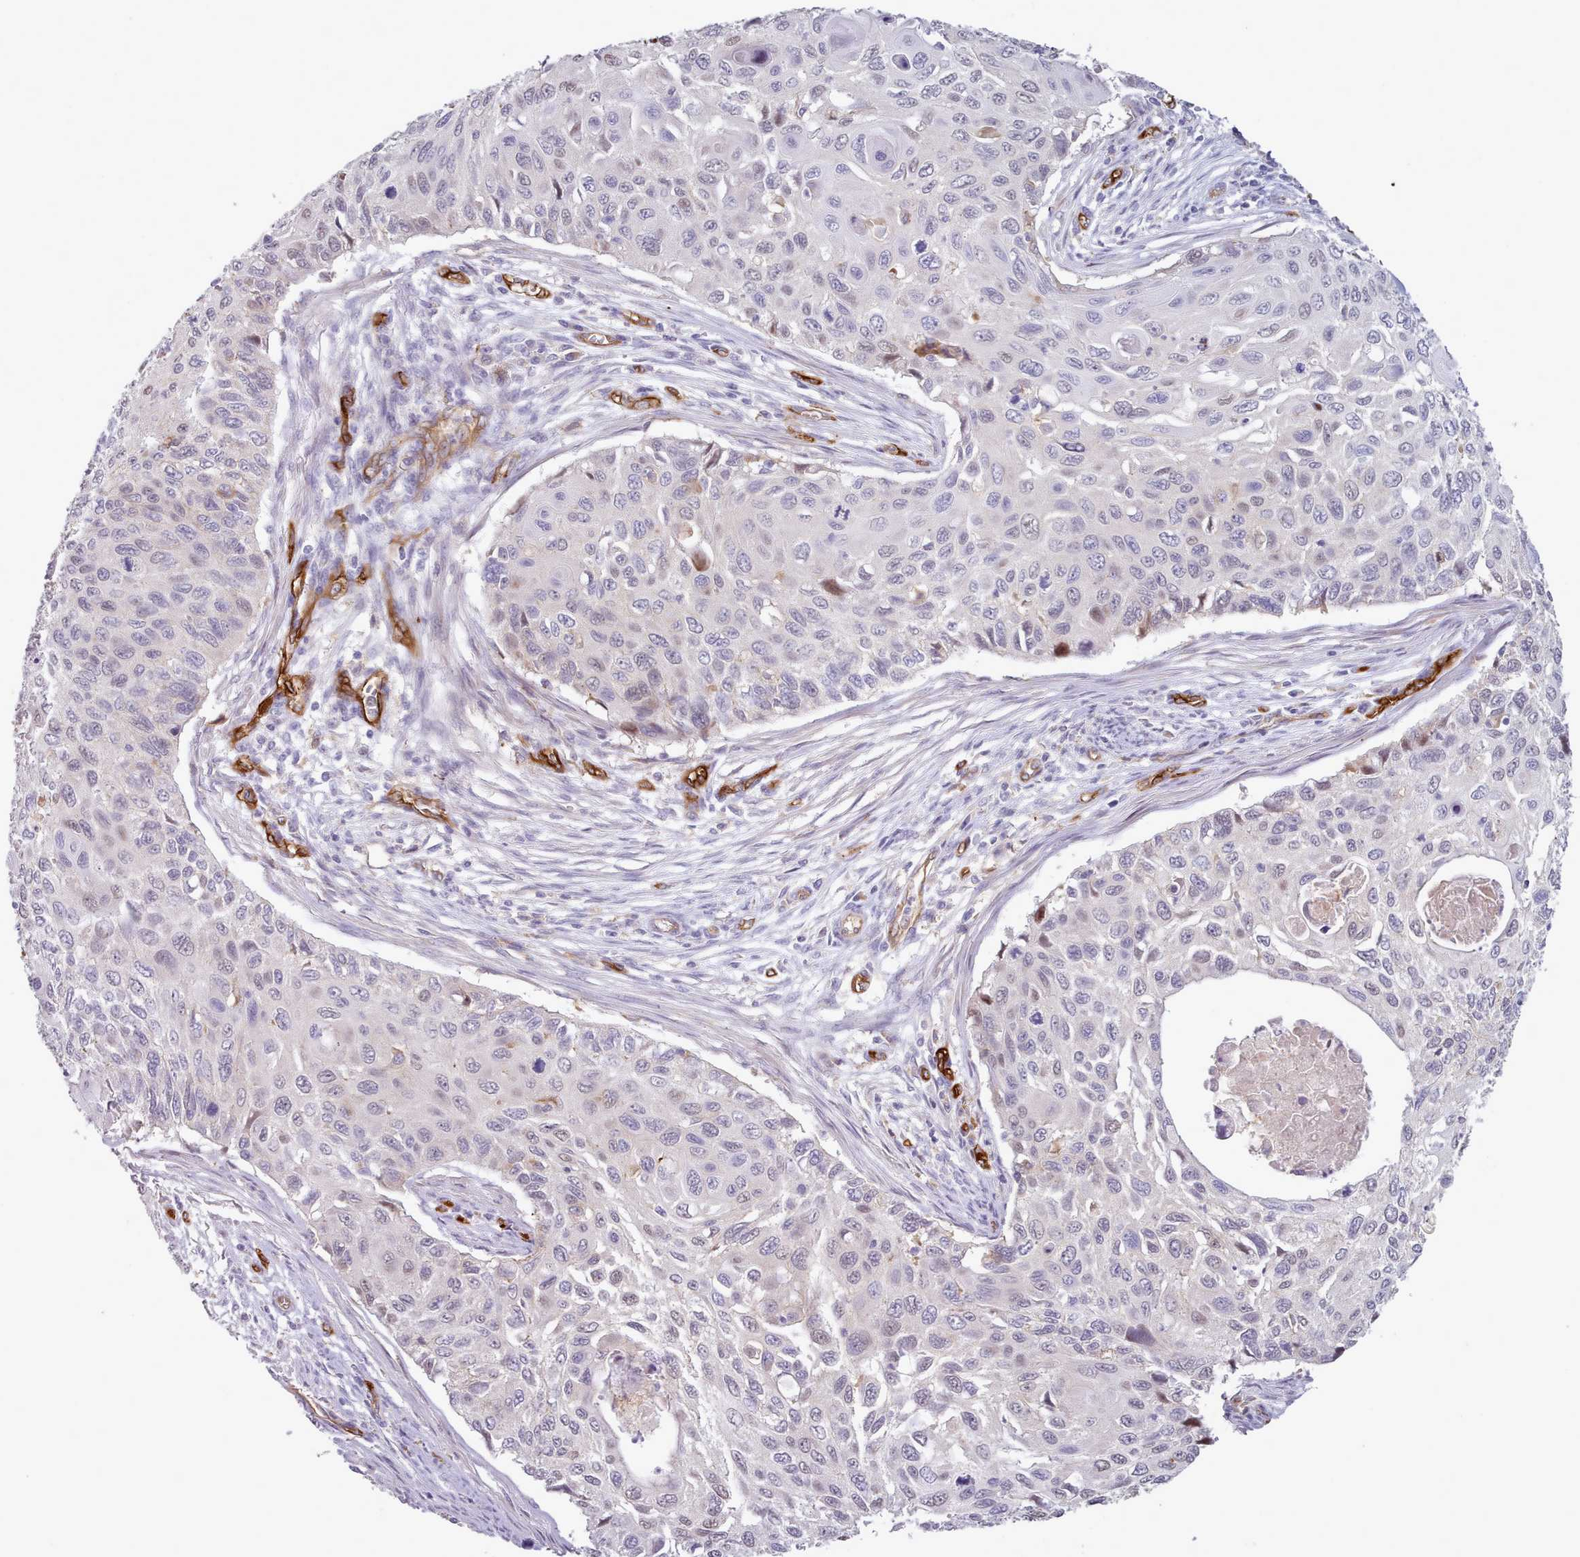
{"staining": {"intensity": "negative", "quantity": "none", "location": "none"}, "tissue": "cervical cancer", "cell_type": "Tumor cells", "image_type": "cancer", "snomed": [{"axis": "morphology", "description": "Squamous cell carcinoma, NOS"}, {"axis": "topography", "description": "Cervix"}], "caption": "Immunohistochemical staining of cervical cancer (squamous cell carcinoma) exhibits no significant positivity in tumor cells. (DAB (3,3'-diaminobenzidine) immunohistochemistry, high magnification).", "gene": "CD300LF", "patient": {"sex": "female", "age": 70}}